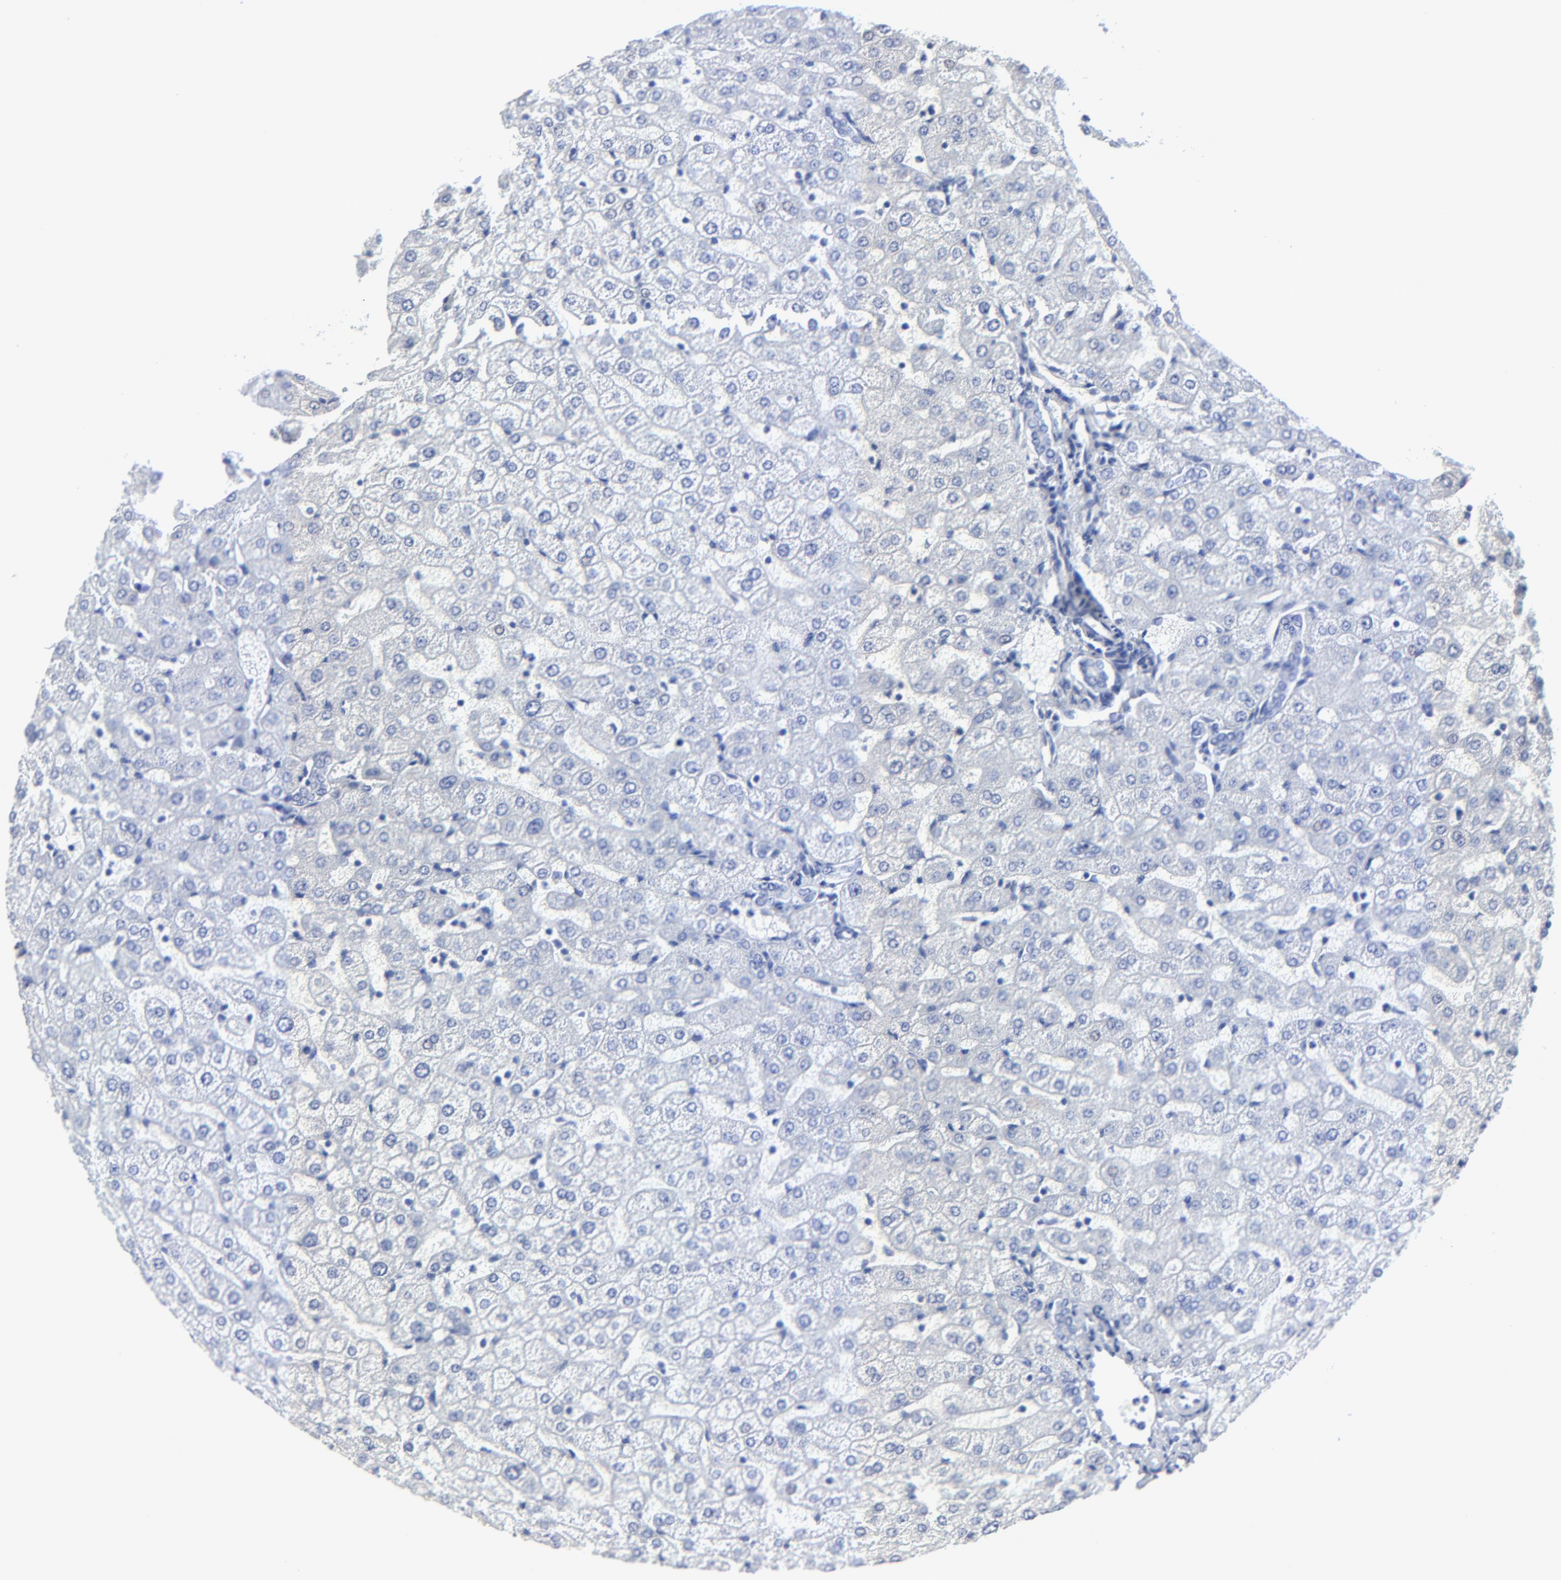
{"staining": {"intensity": "negative", "quantity": "none", "location": "none"}, "tissue": "liver", "cell_type": "Cholangiocytes", "image_type": "normal", "snomed": [{"axis": "morphology", "description": "Normal tissue, NOS"}, {"axis": "morphology", "description": "Fibrosis, NOS"}, {"axis": "topography", "description": "Liver"}], "caption": "The immunohistochemistry image has no significant staining in cholangiocytes of liver. (Stains: DAB (3,3'-diaminobenzidine) immunohistochemistry with hematoxylin counter stain, Microscopy: brightfield microscopy at high magnification).", "gene": "PSD3", "patient": {"sex": "female", "age": 29}}